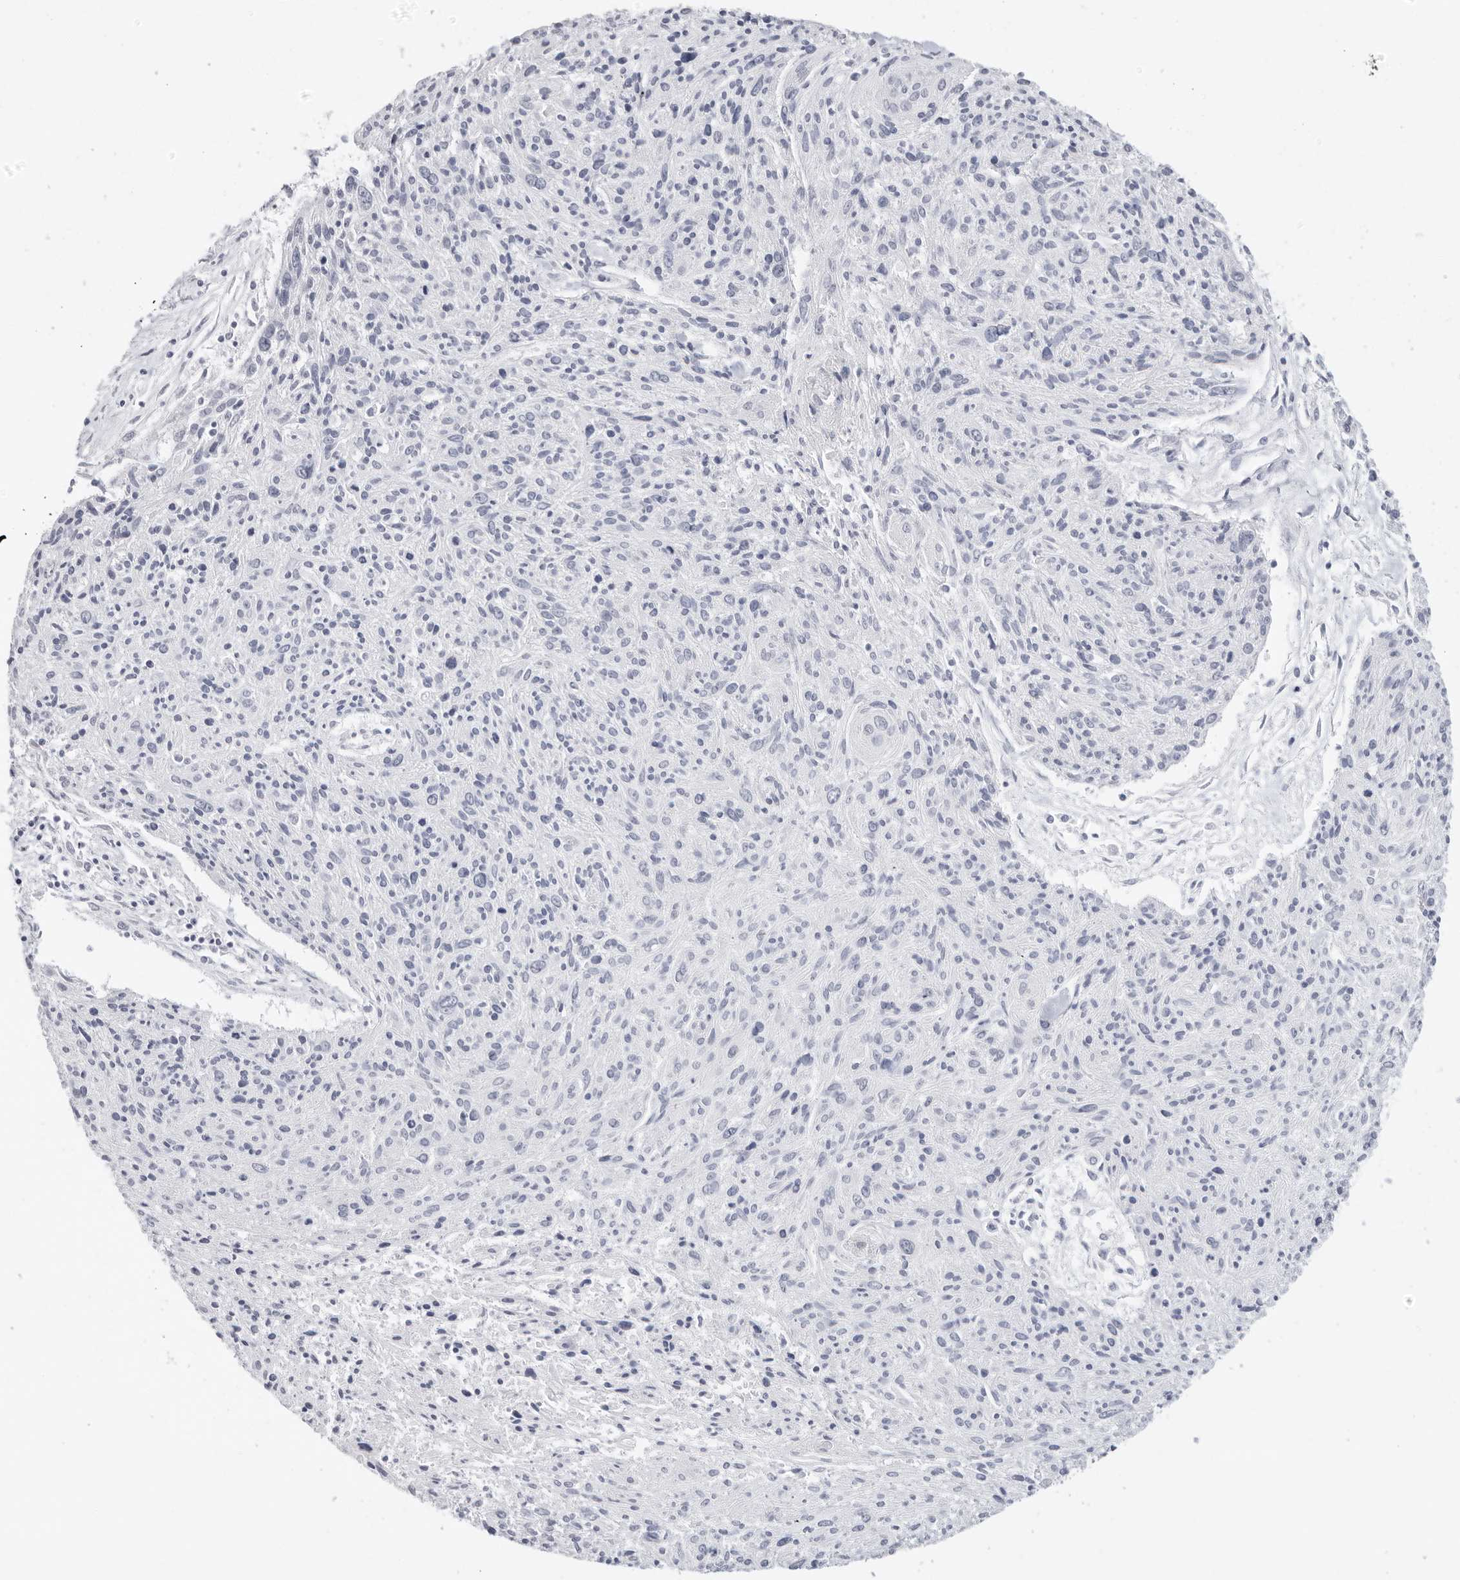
{"staining": {"intensity": "negative", "quantity": "none", "location": "none"}, "tissue": "cervical cancer", "cell_type": "Tumor cells", "image_type": "cancer", "snomed": [{"axis": "morphology", "description": "Squamous cell carcinoma, NOS"}, {"axis": "topography", "description": "Cervix"}], "caption": "Immunohistochemistry (IHC) photomicrograph of cervical cancer stained for a protein (brown), which exhibits no staining in tumor cells.", "gene": "AGMAT", "patient": {"sex": "female", "age": 51}}